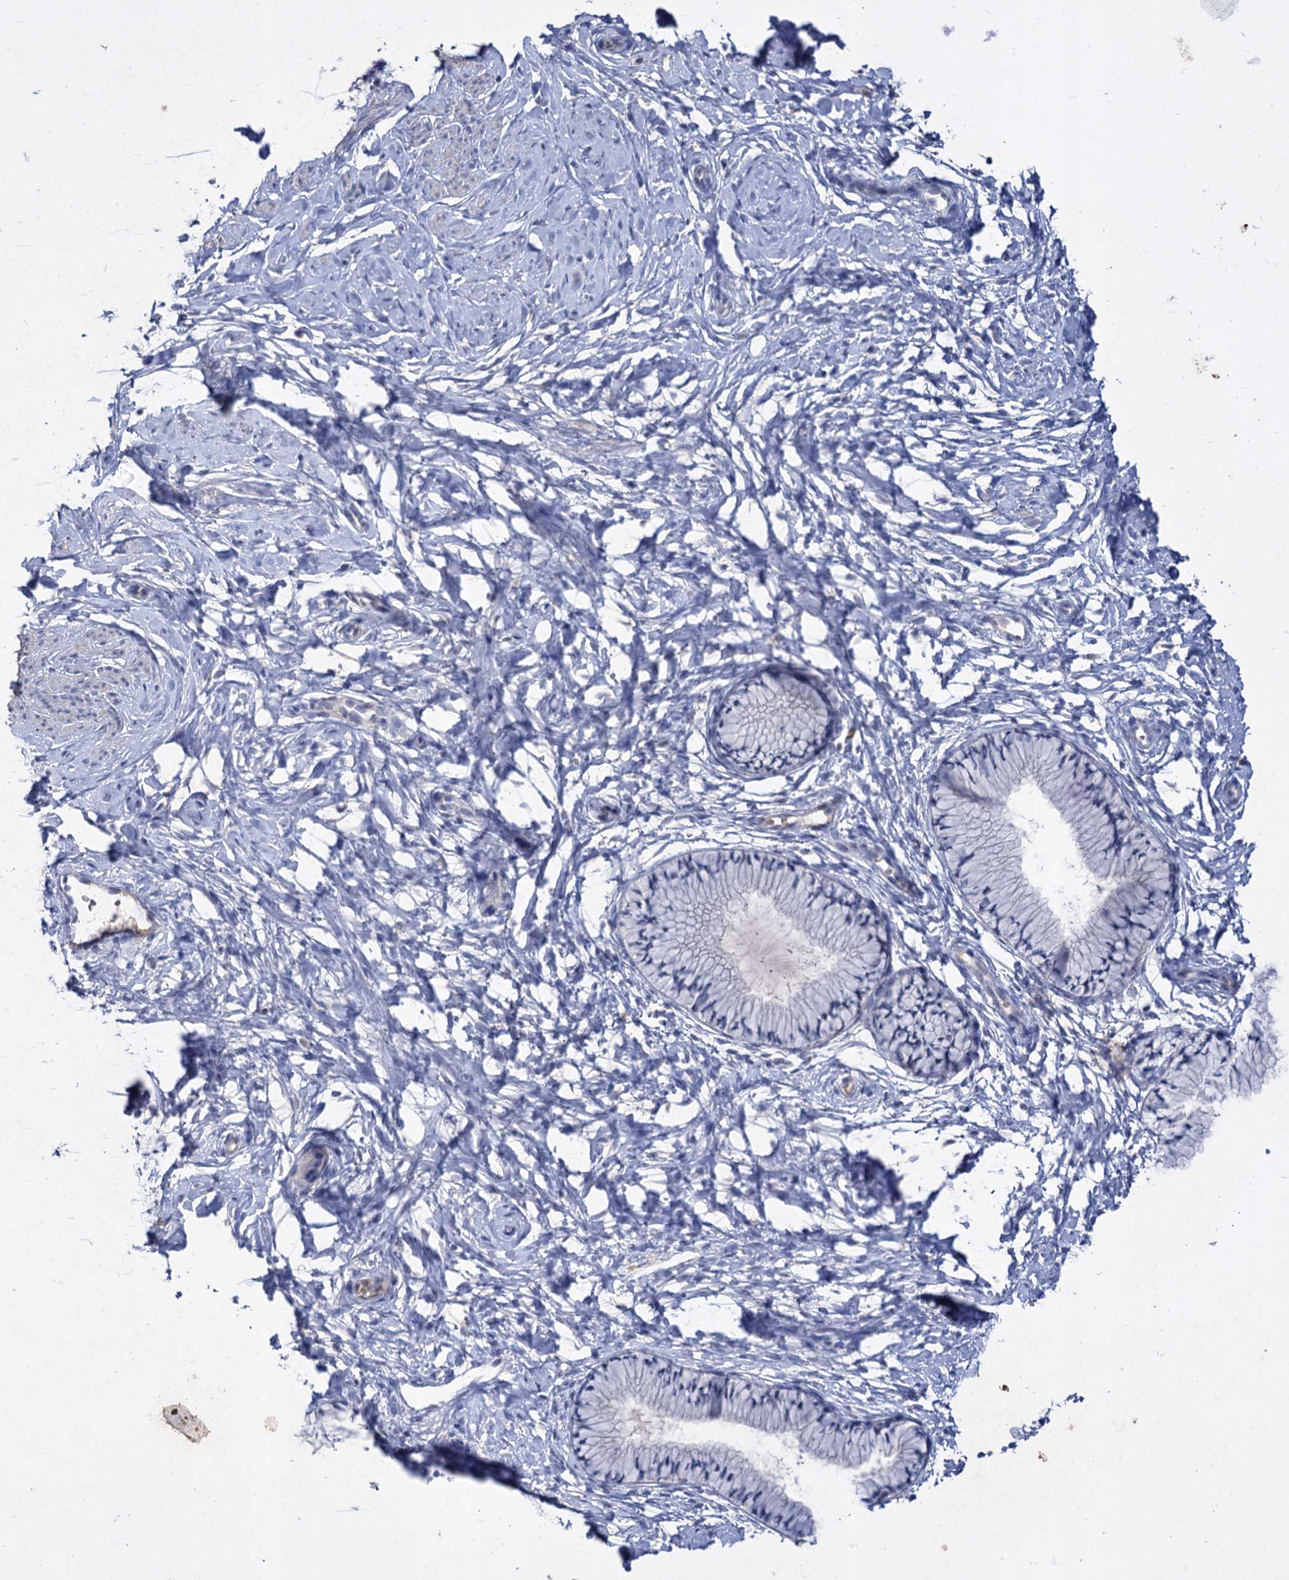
{"staining": {"intensity": "negative", "quantity": "none", "location": "none"}, "tissue": "cervix", "cell_type": "Glandular cells", "image_type": "normal", "snomed": [{"axis": "morphology", "description": "Normal tissue, NOS"}, {"axis": "topography", "description": "Cervix"}], "caption": "DAB (3,3'-diaminobenzidine) immunohistochemical staining of normal cervix demonstrates no significant expression in glandular cells.", "gene": "ATP4A", "patient": {"sex": "female", "age": 33}}